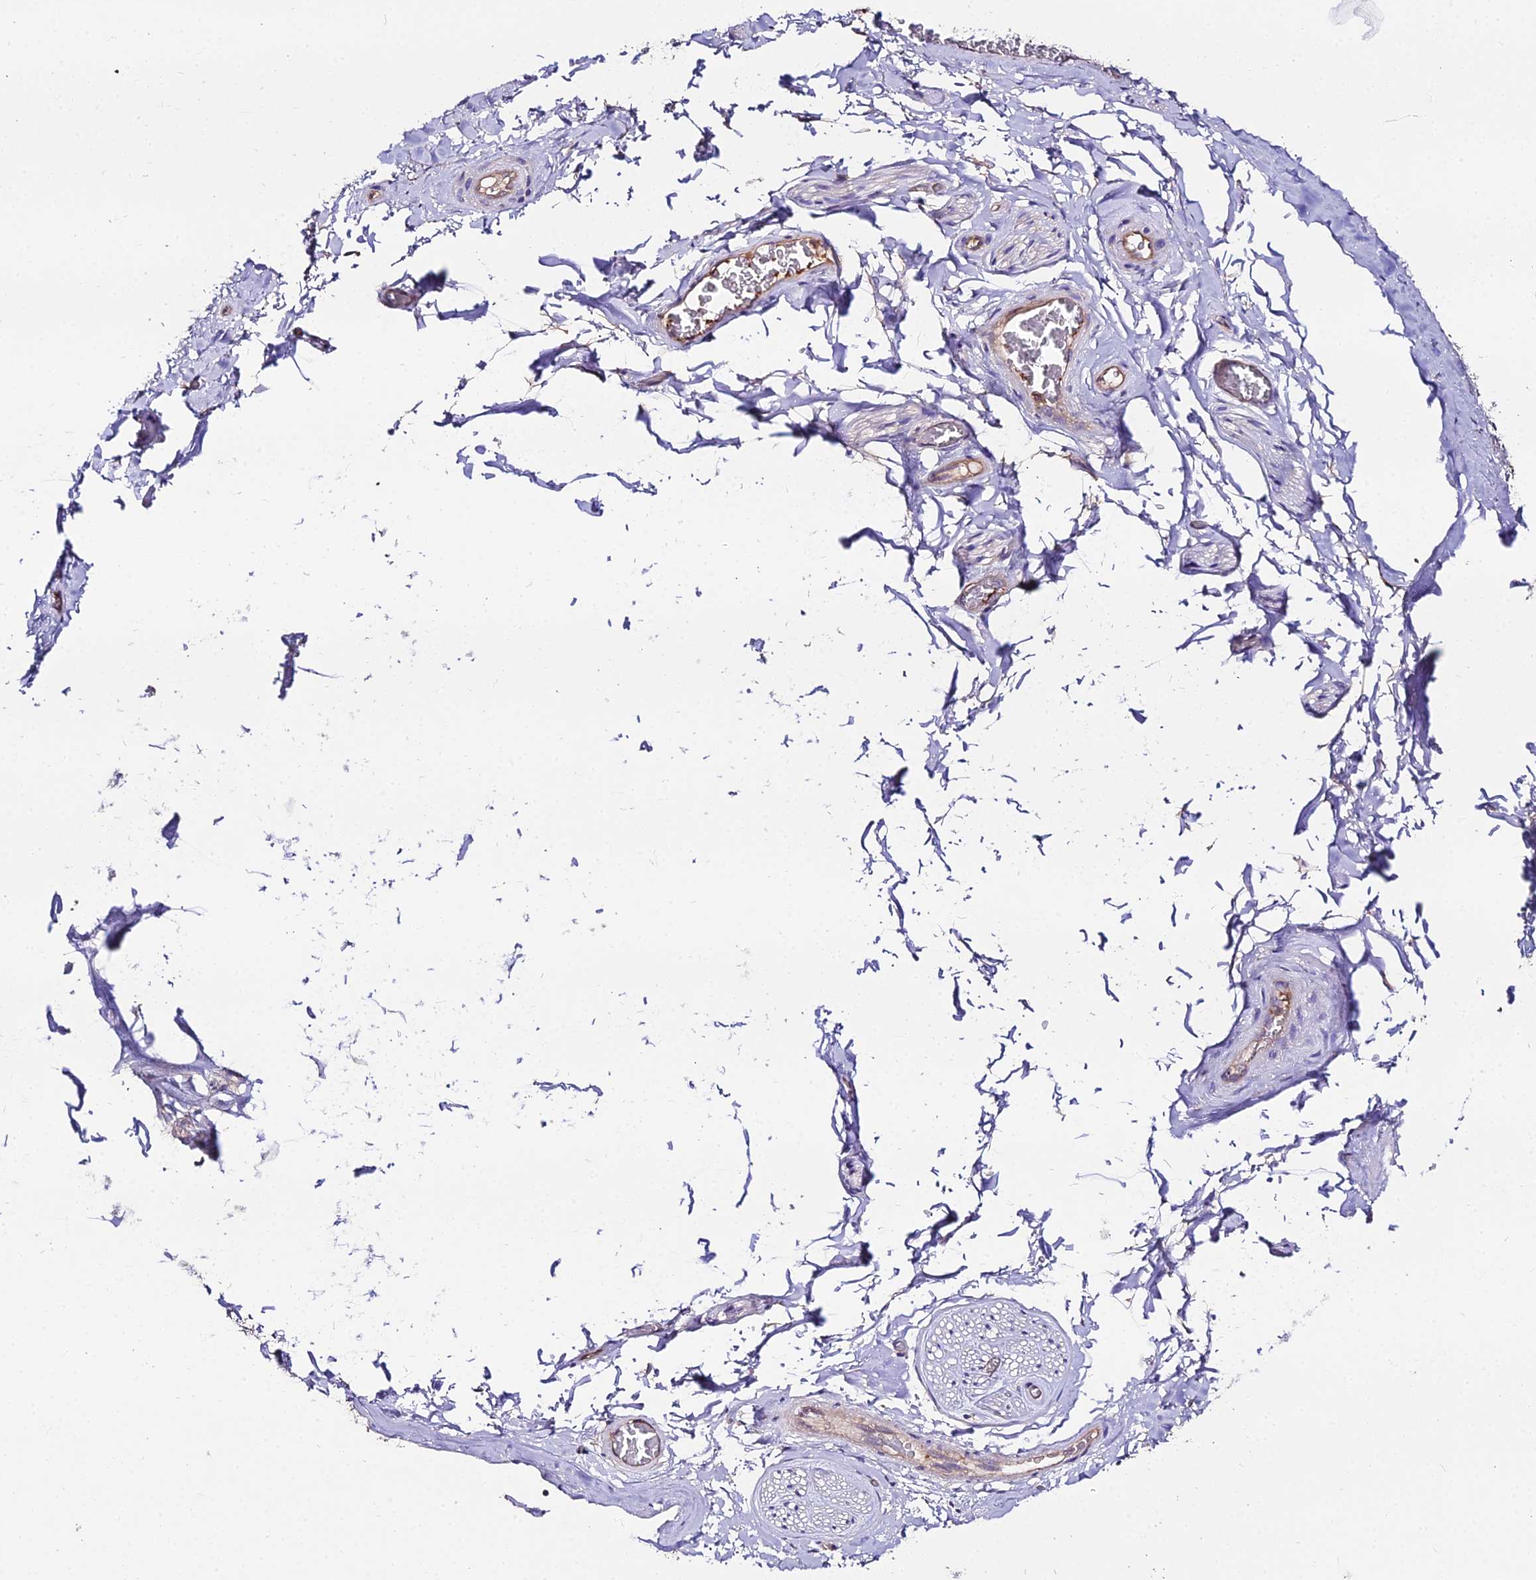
{"staining": {"intensity": "negative", "quantity": "none", "location": "none"}, "tissue": "adipose tissue", "cell_type": "Adipocytes", "image_type": "normal", "snomed": [{"axis": "morphology", "description": "Normal tissue, NOS"}, {"axis": "topography", "description": "Soft tissue"}, {"axis": "topography", "description": "Adipose tissue"}, {"axis": "topography", "description": "Vascular tissue"}, {"axis": "topography", "description": "Peripheral nerve tissue"}], "caption": "Protein analysis of unremarkable adipose tissue displays no significant staining in adipocytes. (DAB (3,3'-diaminobenzidine) IHC with hematoxylin counter stain).", "gene": "GLYAT", "patient": {"sex": "male", "age": 46}}